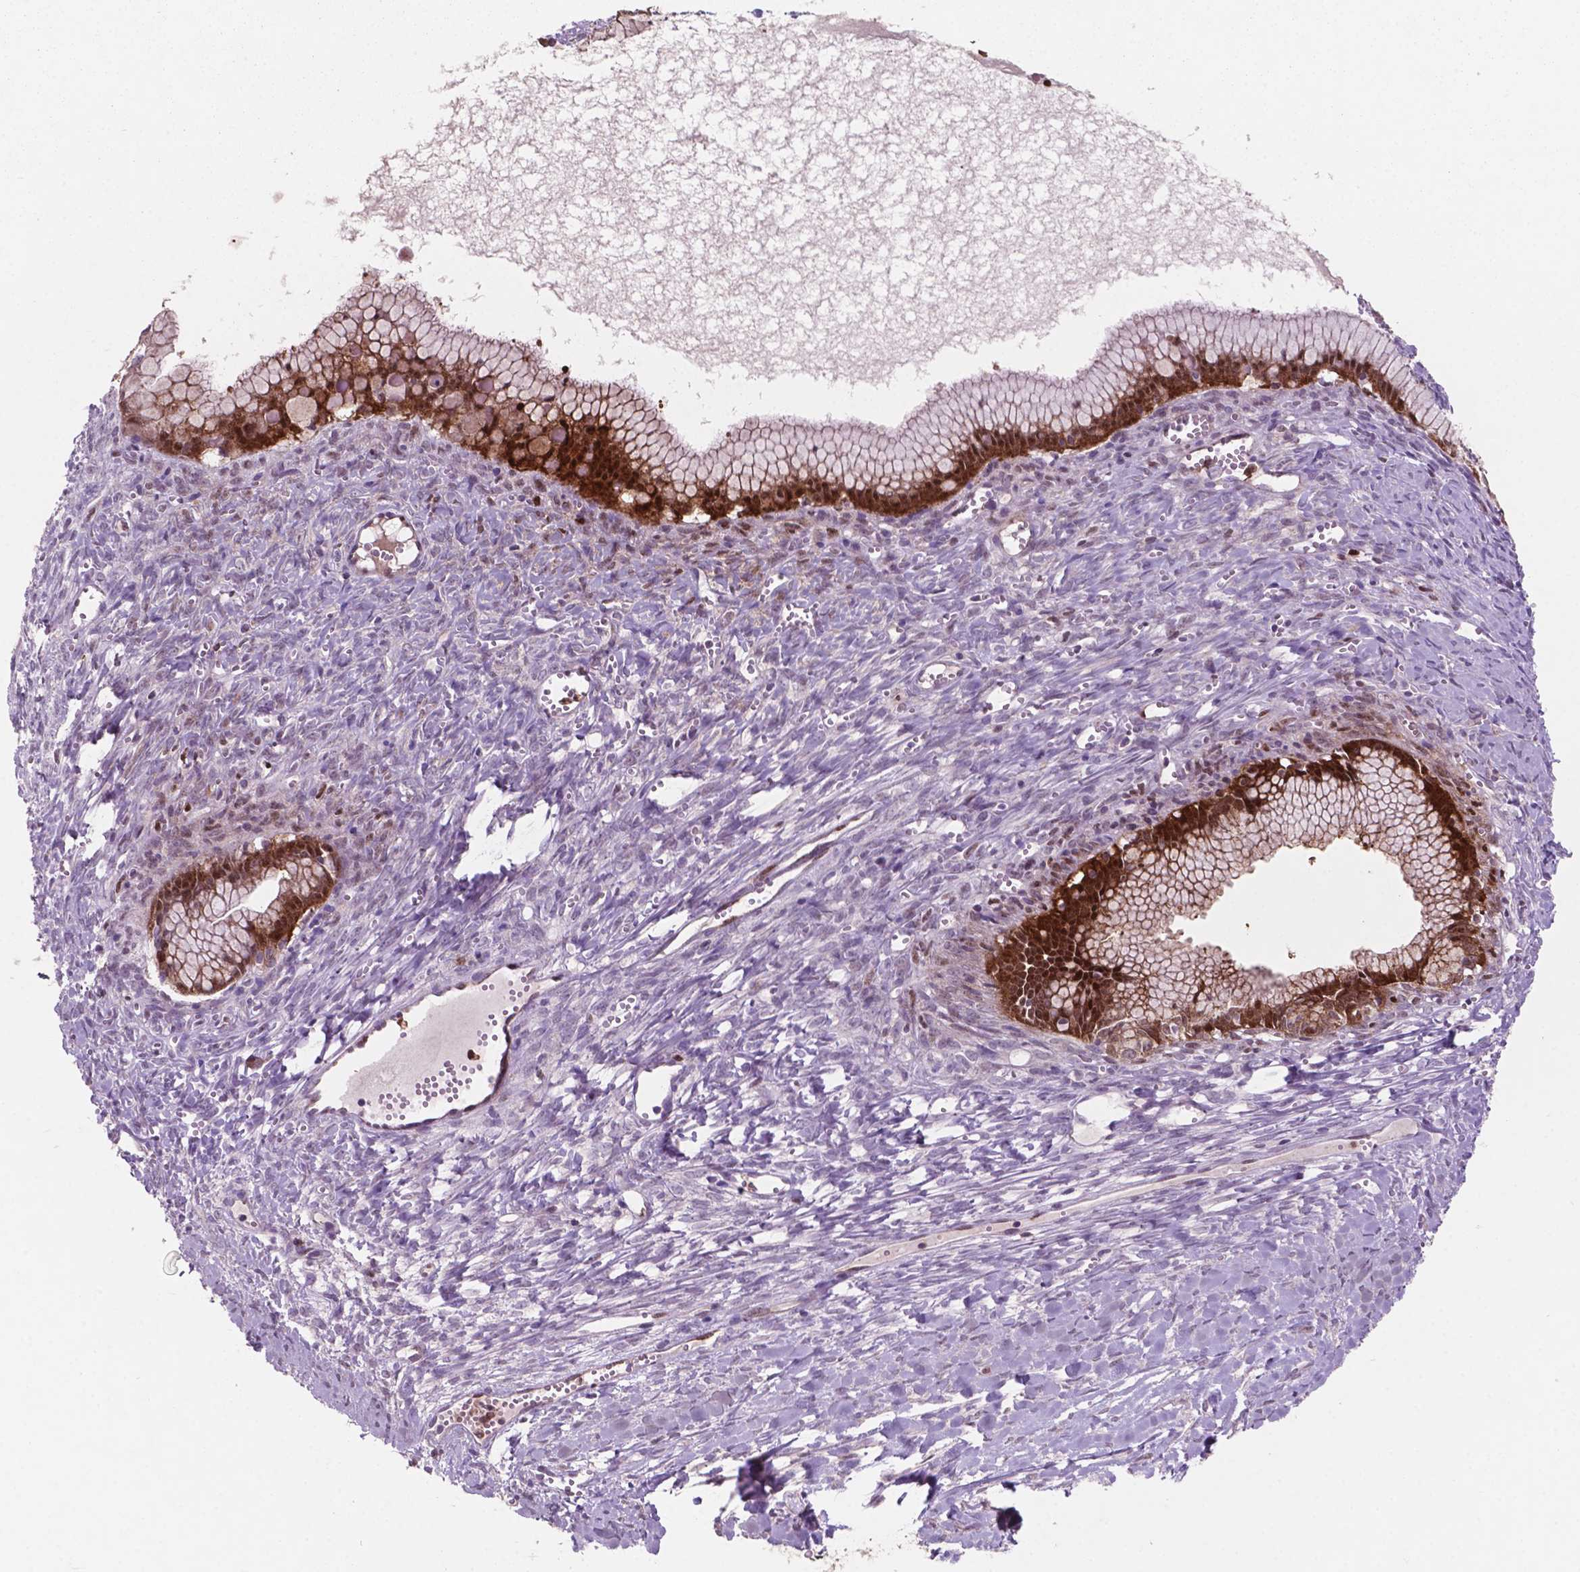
{"staining": {"intensity": "strong", "quantity": ">75%", "location": "cytoplasmic/membranous,nuclear"}, "tissue": "ovarian cancer", "cell_type": "Tumor cells", "image_type": "cancer", "snomed": [{"axis": "morphology", "description": "Cystadenocarcinoma, mucinous, NOS"}, {"axis": "topography", "description": "Ovary"}], "caption": "Protein staining by immunohistochemistry (IHC) exhibits strong cytoplasmic/membranous and nuclear expression in about >75% of tumor cells in ovarian mucinous cystadenocarcinoma. Using DAB (brown) and hematoxylin (blue) stains, captured at high magnification using brightfield microscopy.", "gene": "LDHA", "patient": {"sex": "female", "age": 41}}